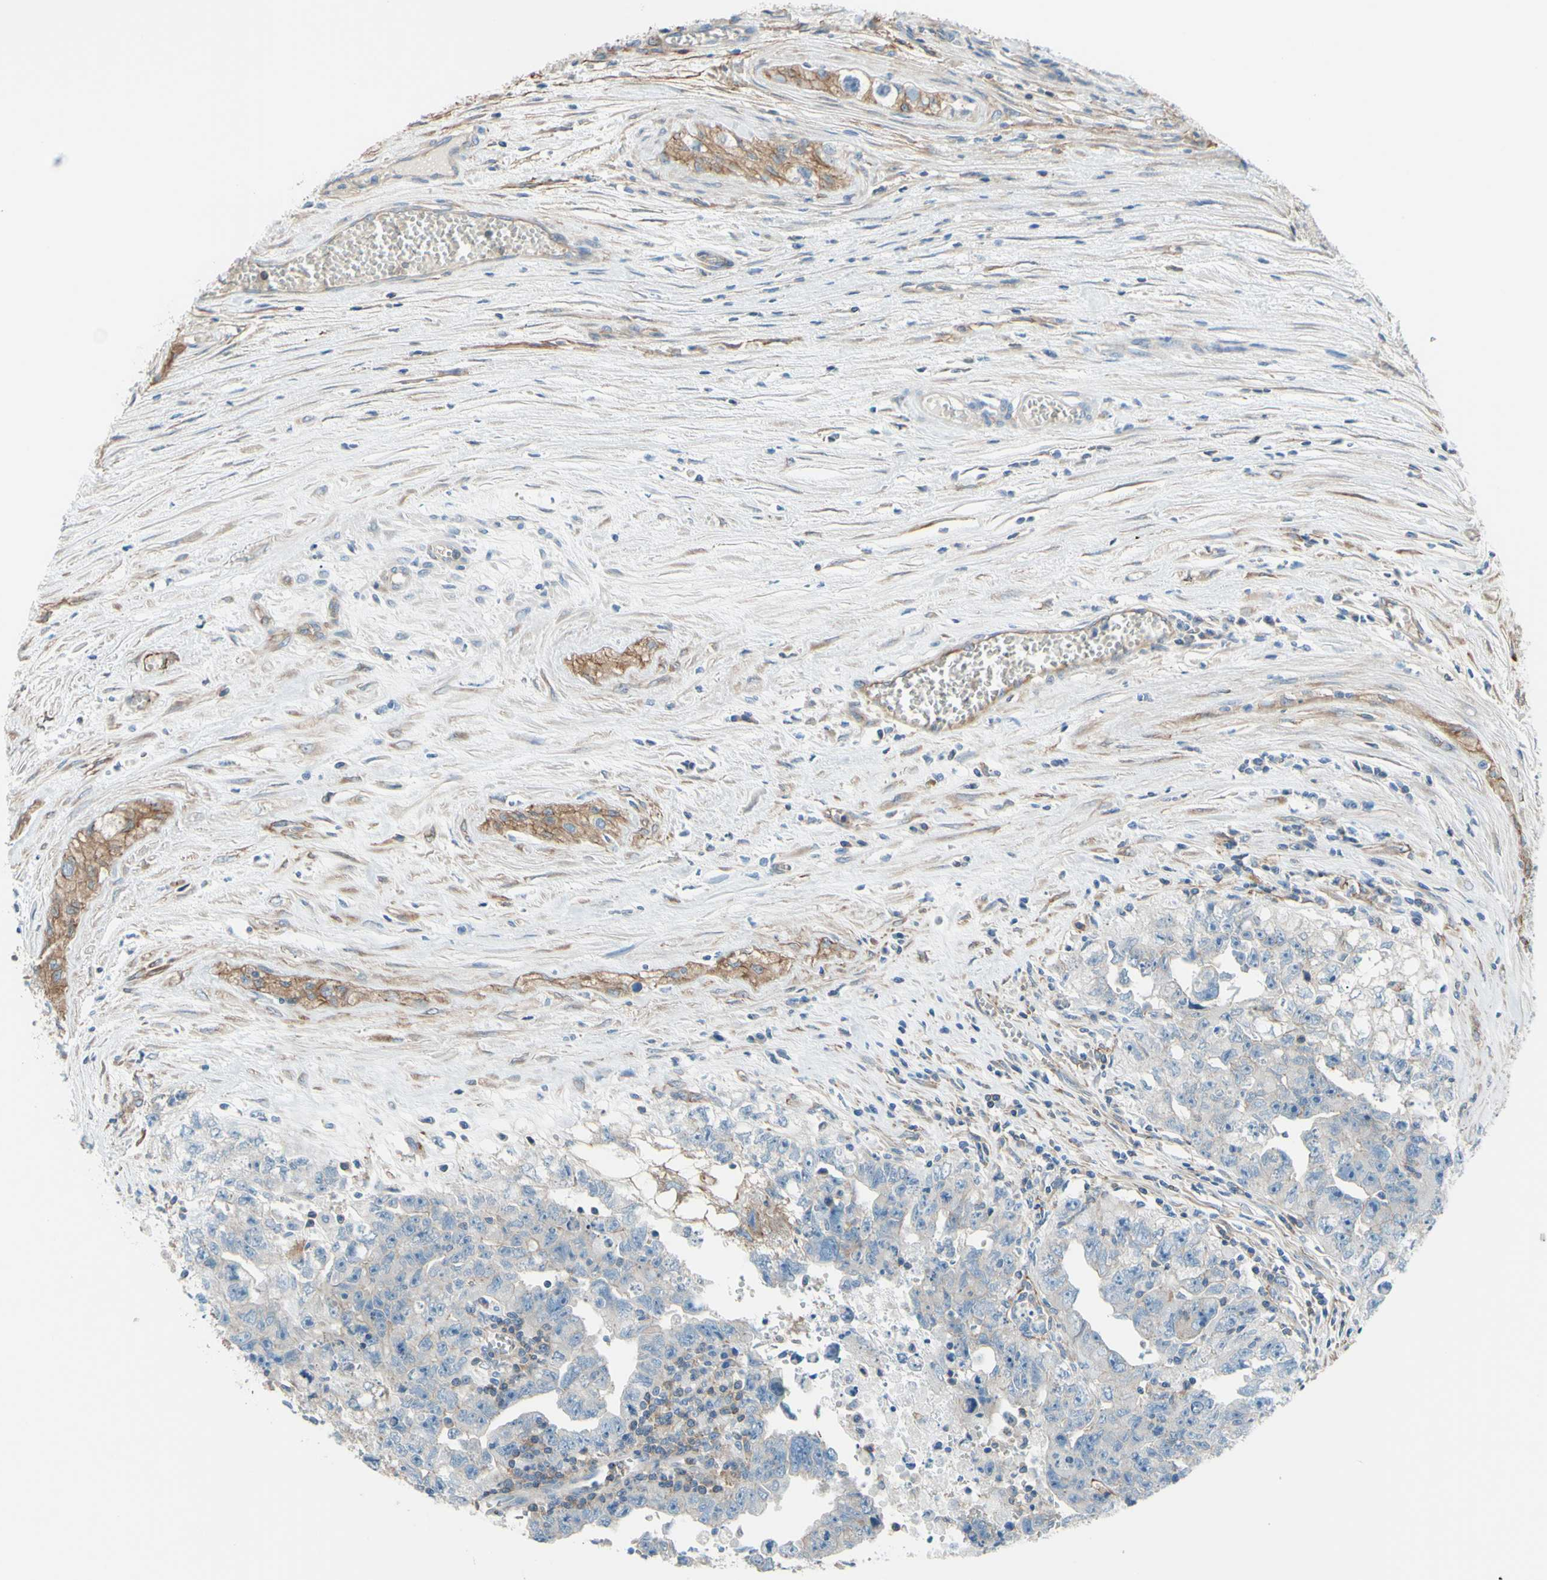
{"staining": {"intensity": "negative", "quantity": "none", "location": "none"}, "tissue": "testis cancer", "cell_type": "Tumor cells", "image_type": "cancer", "snomed": [{"axis": "morphology", "description": "Carcinoma, Embryonal, NOS"}, {"axis": "topography", "description": "Testis"}], "caption": "High power microscopy micrograph of an immunohistochemistry image of testis embryonal carcinoma, revealing no significant expression in tumor cells.", "gene": "ADD1", "patient": {"sex": "male", "age": 28}}